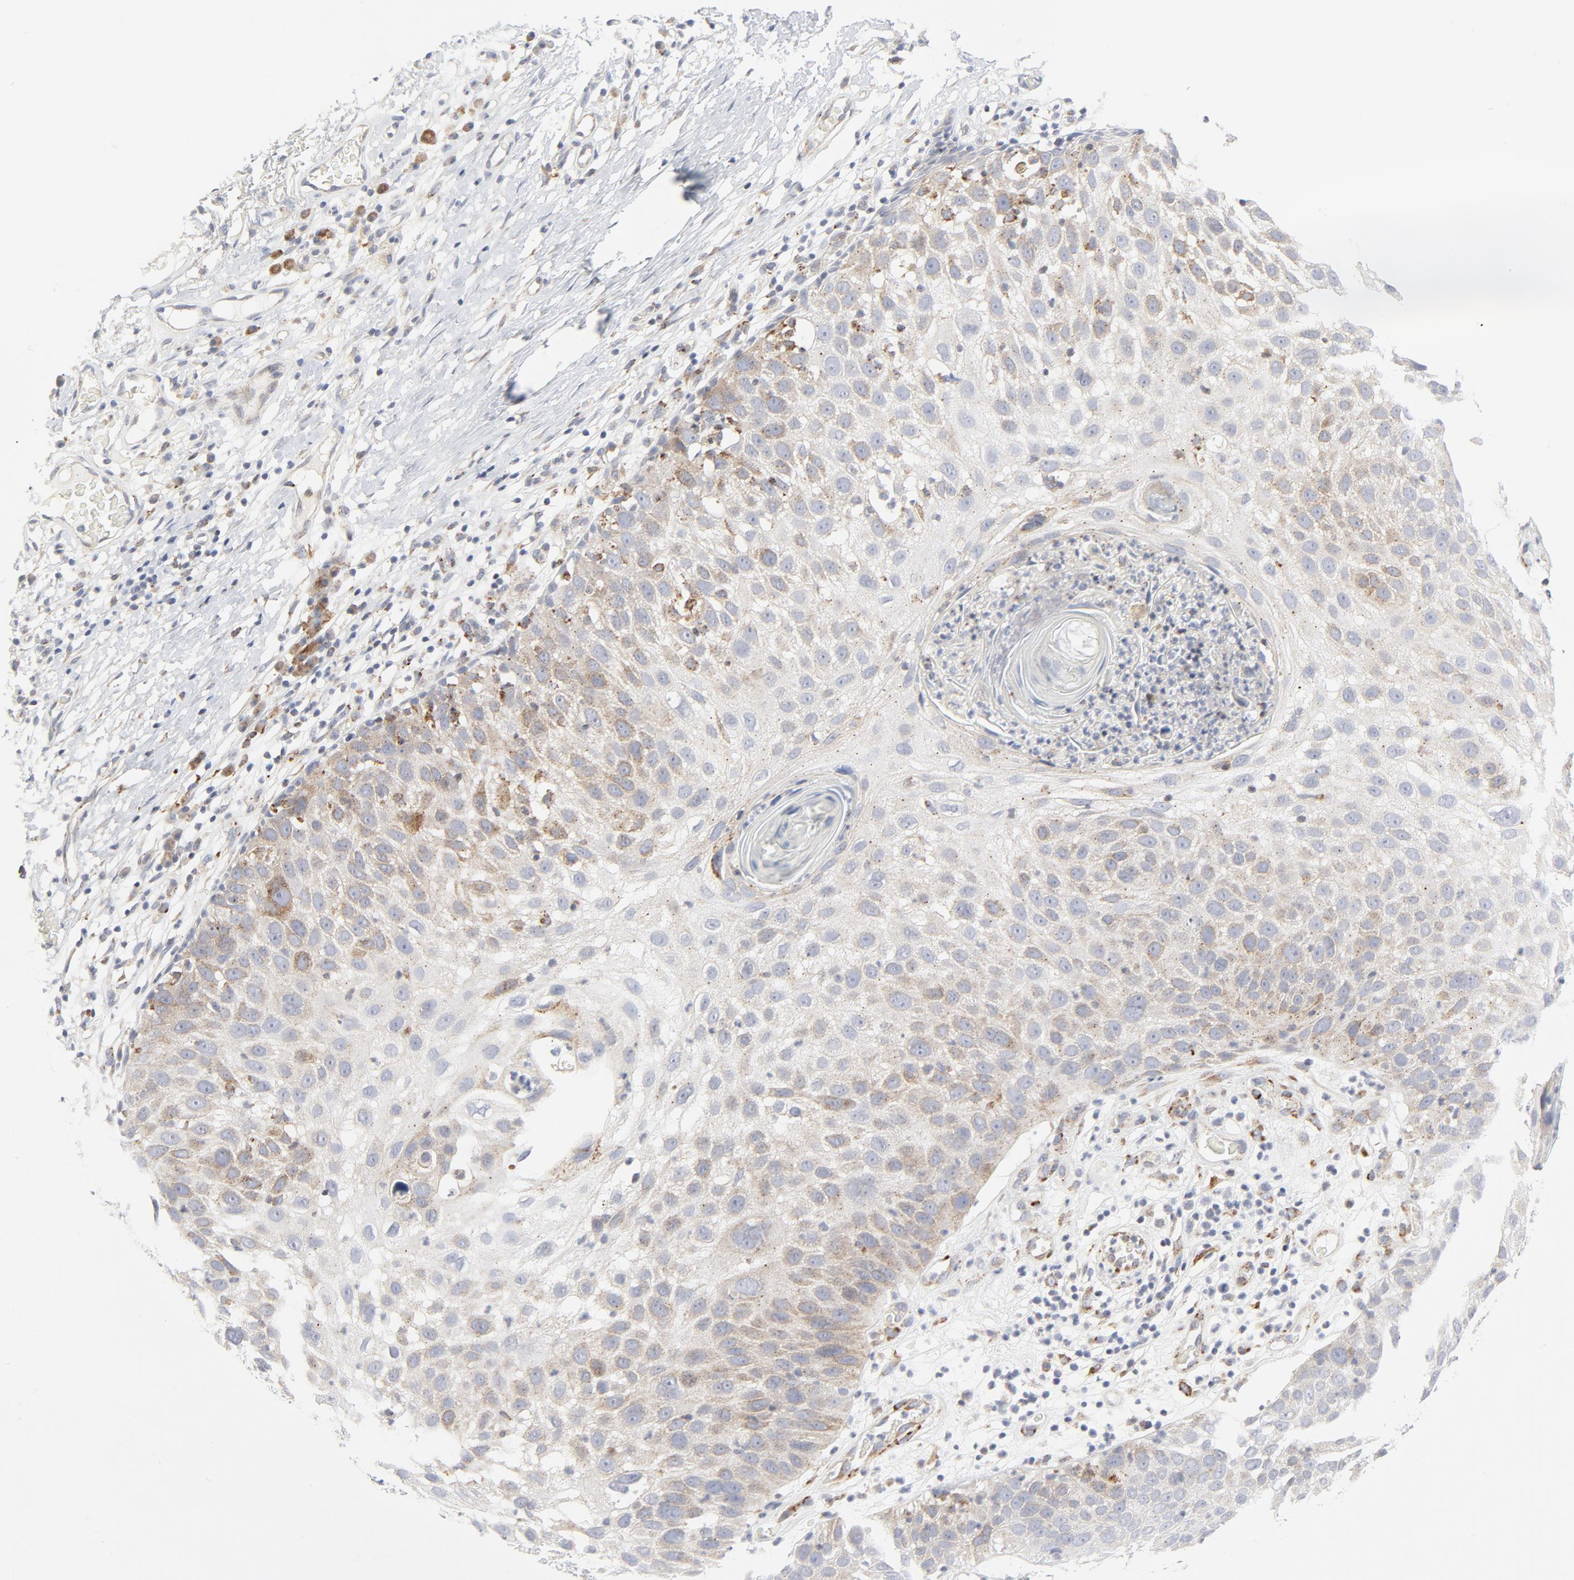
{"staining": {"intensity": "weak", "quantity": "25%-75%", "location": "cytoplasmic/membranous"}, "tissue": "skin cancer", "cell_type": "Tumor cells", "image_type": "cancer", "snomed": [{"axis": "morphology", "description": "Squamous cell carcinoma, NOS"}, {"axis": "topography", "description": "Skin"}], "caption": "Tumor cells reveal low levels of weak cytoplasmic/membranous expression in approximately 25%-75% of cells in squamous cell carcinoma (skin).", "gene": "LRP6", "patient": {"sex": "male", "age": 87}}